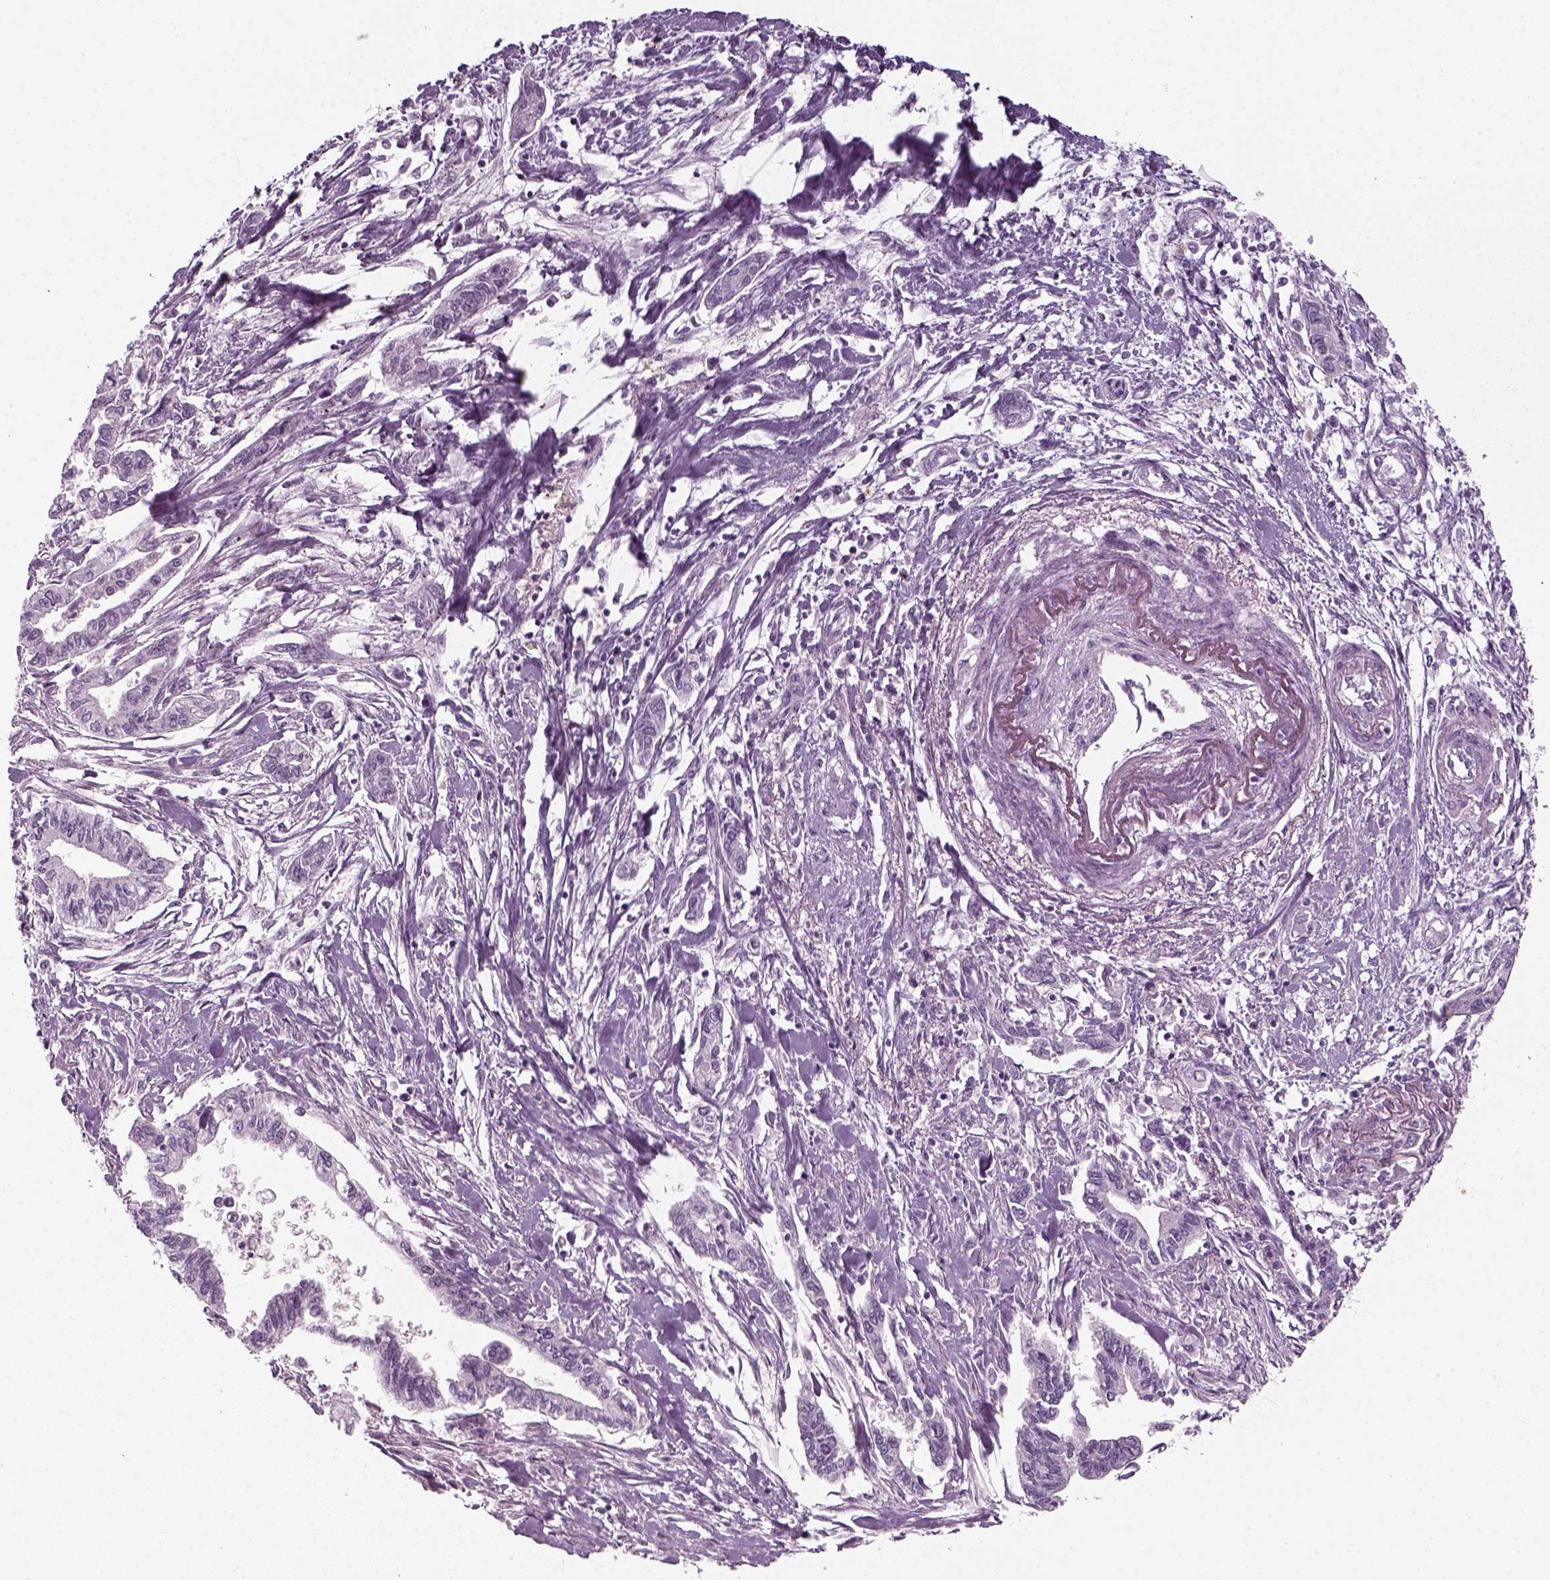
{"staining": {"intensity": "negative", "quantity": "none", "location": "none"}, "tissue": "pancreatic cancer", "cell_type": "Tumor cells", "image_type": "cancer", "snomed": [{"axis": "morphology", "description": "Adenocarcinoma, NOS"}, {"axis": "topography", "description": "Pancreas"}], "caption": "Tumor cells are negative for protein expression in human pancreatic cancer.", "gene": "KRT75", "patient": {"sex": "male", "age": 60}}